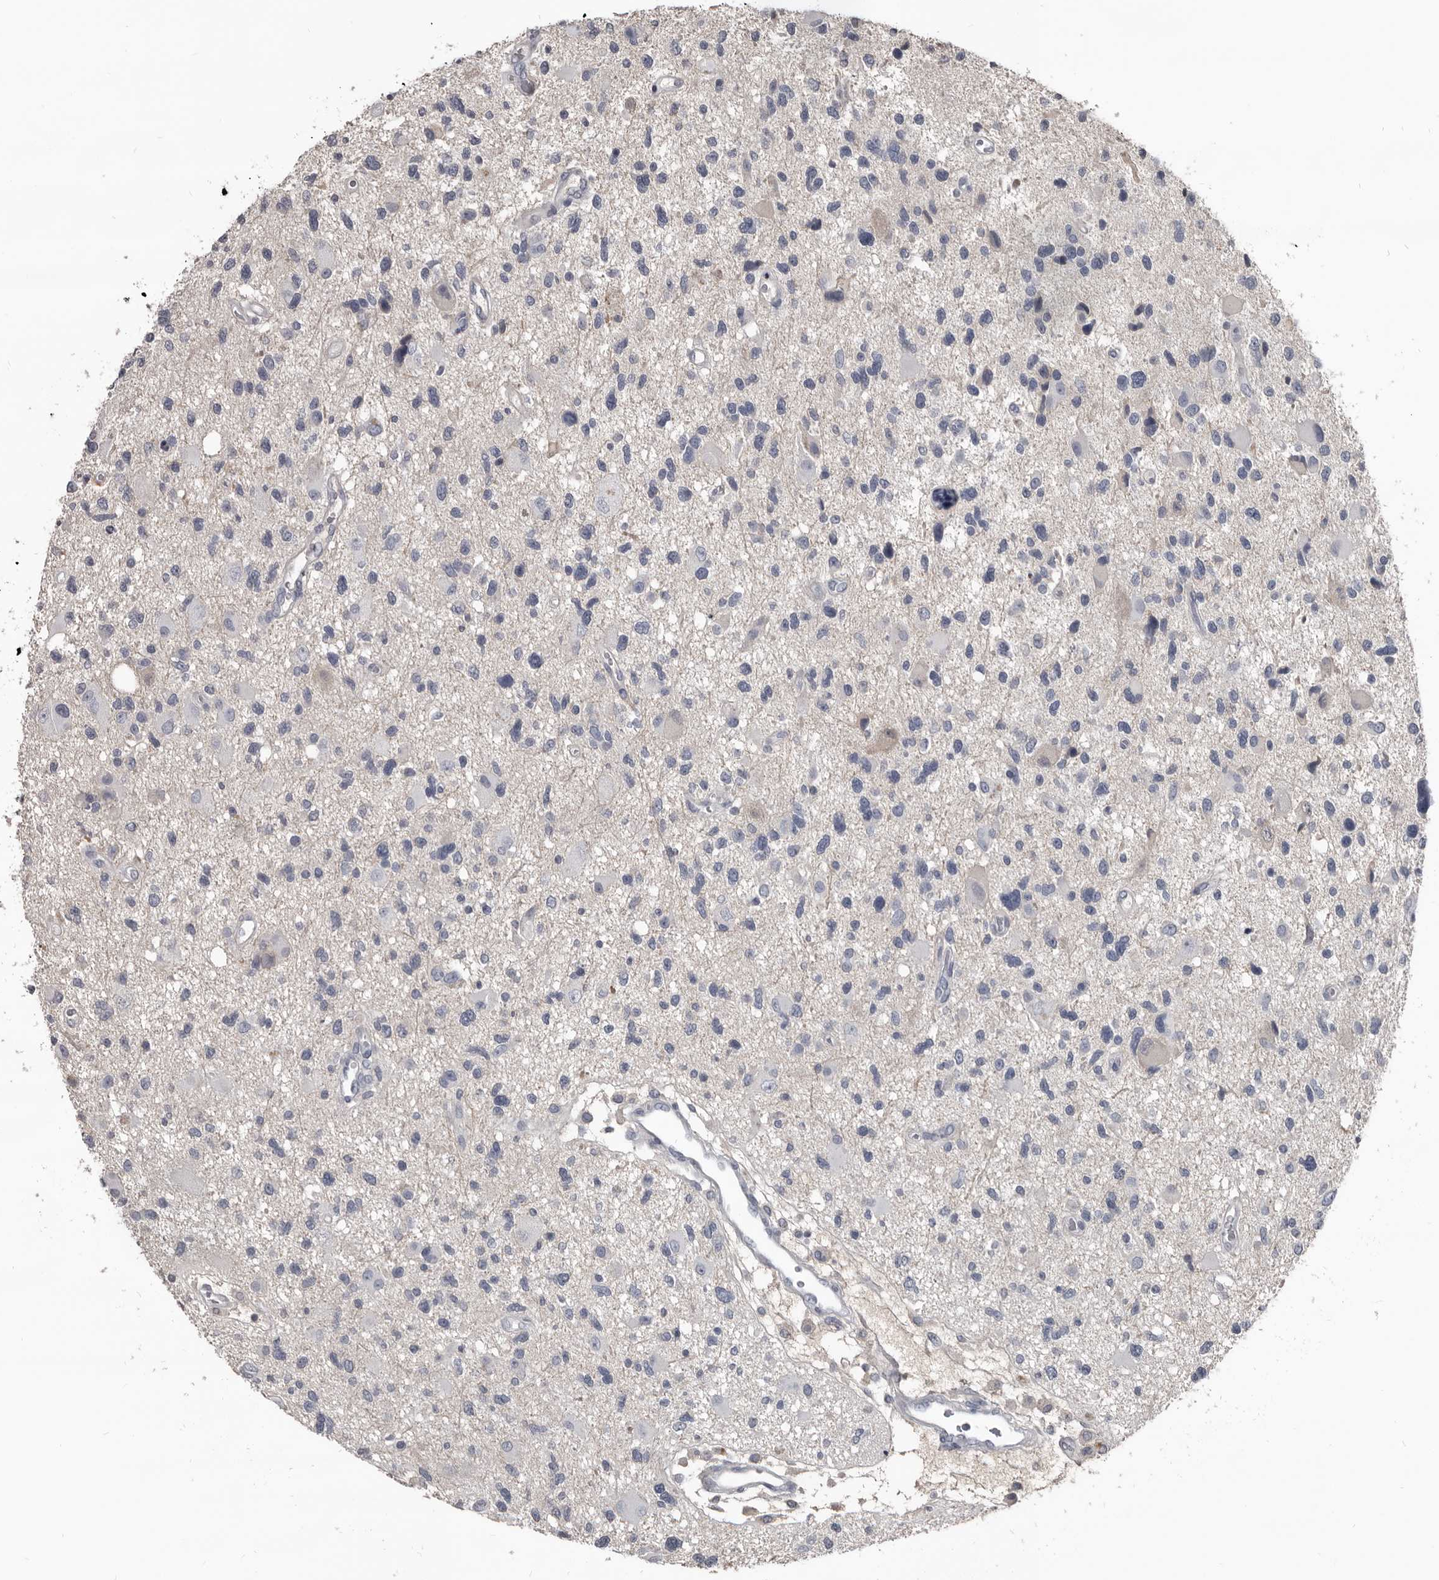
{"staining": {"intensity": "negative", "quantity": "none", "location": "none"}, "tissue": "glioma", "cell_type": "Tumor cells", "image_type": "cancer", "snomed": [{"axis": "morphology", "description": "Glioma, malignant, High grade"}, {"axis": "topography", "description": "Brain"}], "caption": "An immunohistochemistry photomicrograph of malignant glioma (high-grade) is shown. There is no staining in tumor cells of malignant glioma (high-grade).", "gene": "GREB1", "patient": {"sex": "male", "age": 33}}